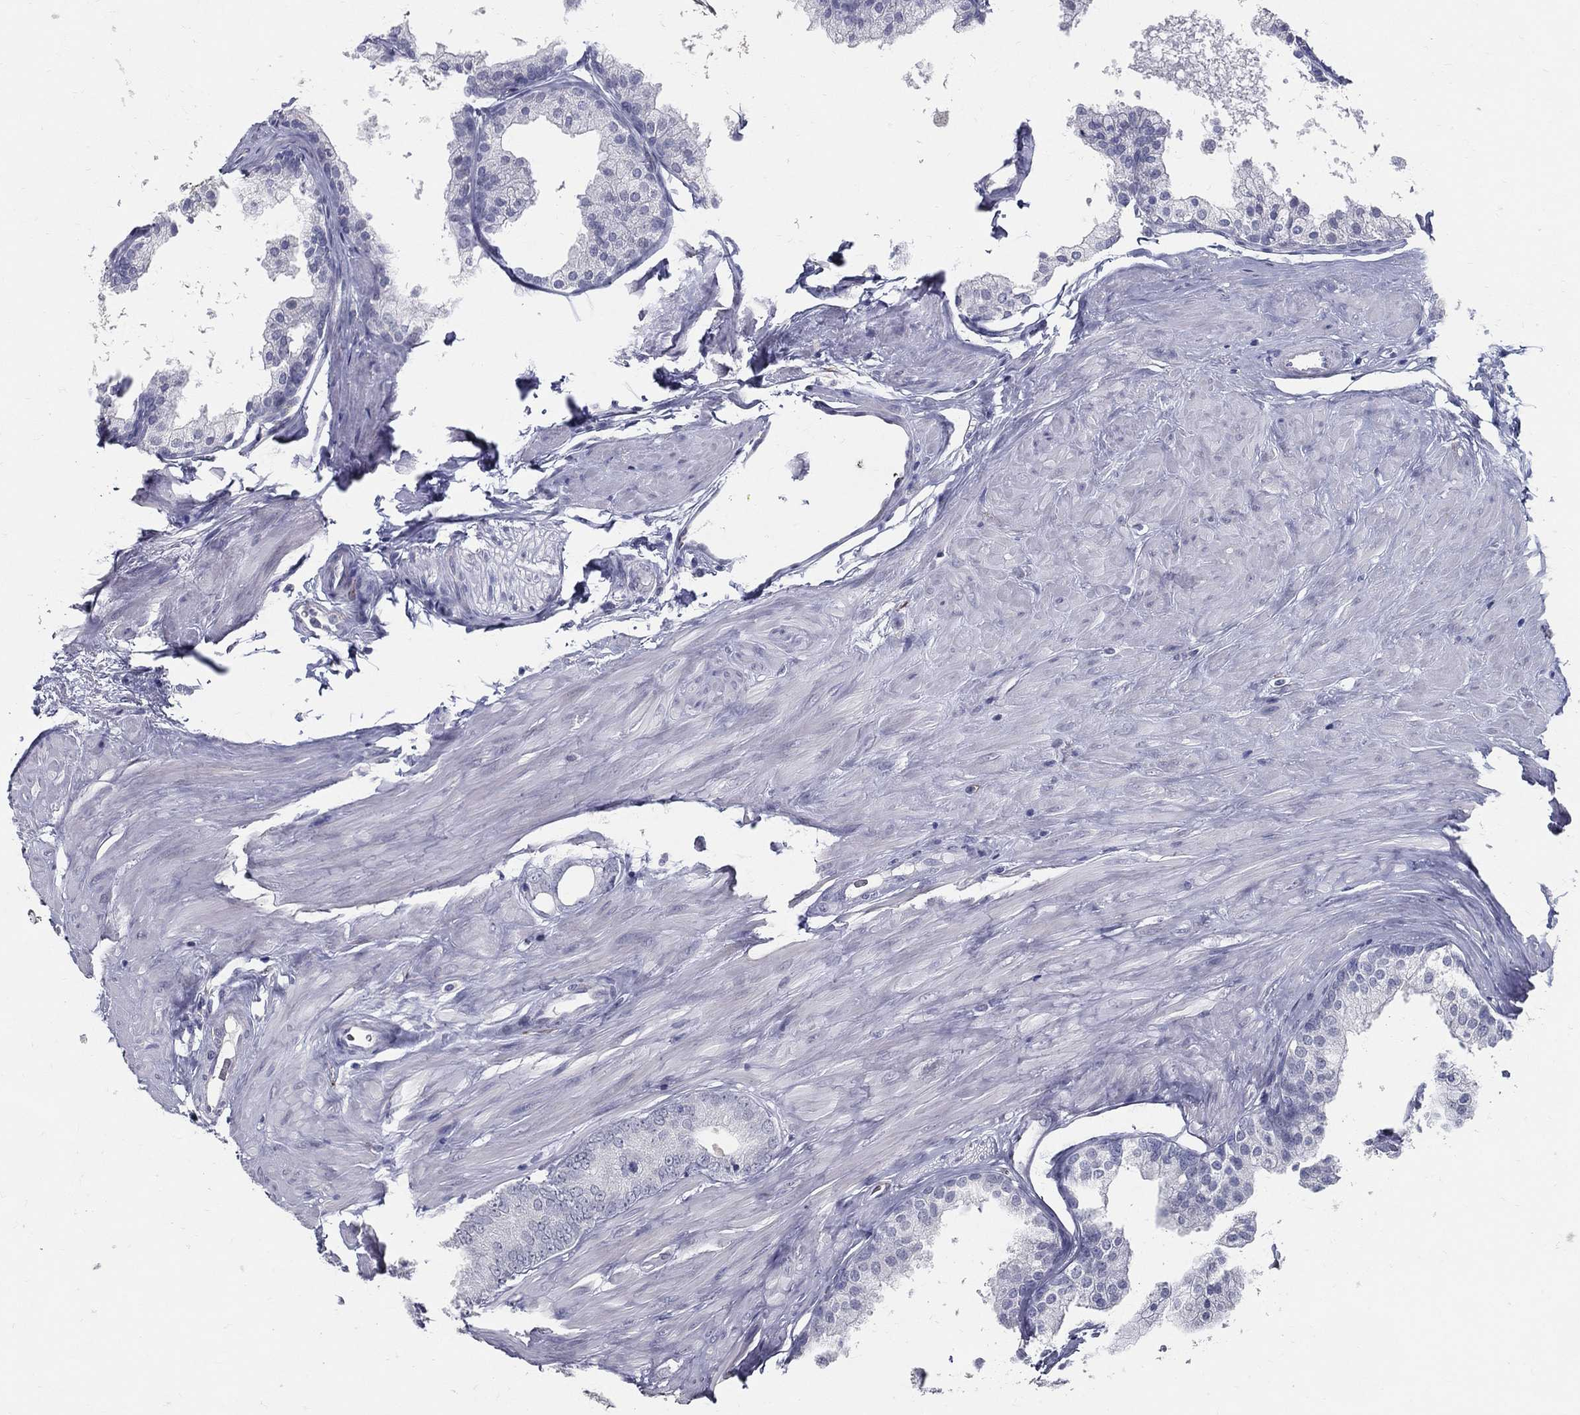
{"staining": {"intensity": "negative", "quantity": "none", "location": "none"}, "tissue": "prostate cancer", "cell_type": "Tumor cells", "image_type": "cancer", "snomed": [{"axis": "morphology", "description": "Adenocarcinoma, NOS"}, {"axis": "topography", "description": "Prostate"}], "caption": "This is an immunohistochemistry (IHC) histopathology image of human prostate cancer. There is no staining in tumor cells.", "gene": "ACE2", "patient": {"sex": "male", "age": 55}}